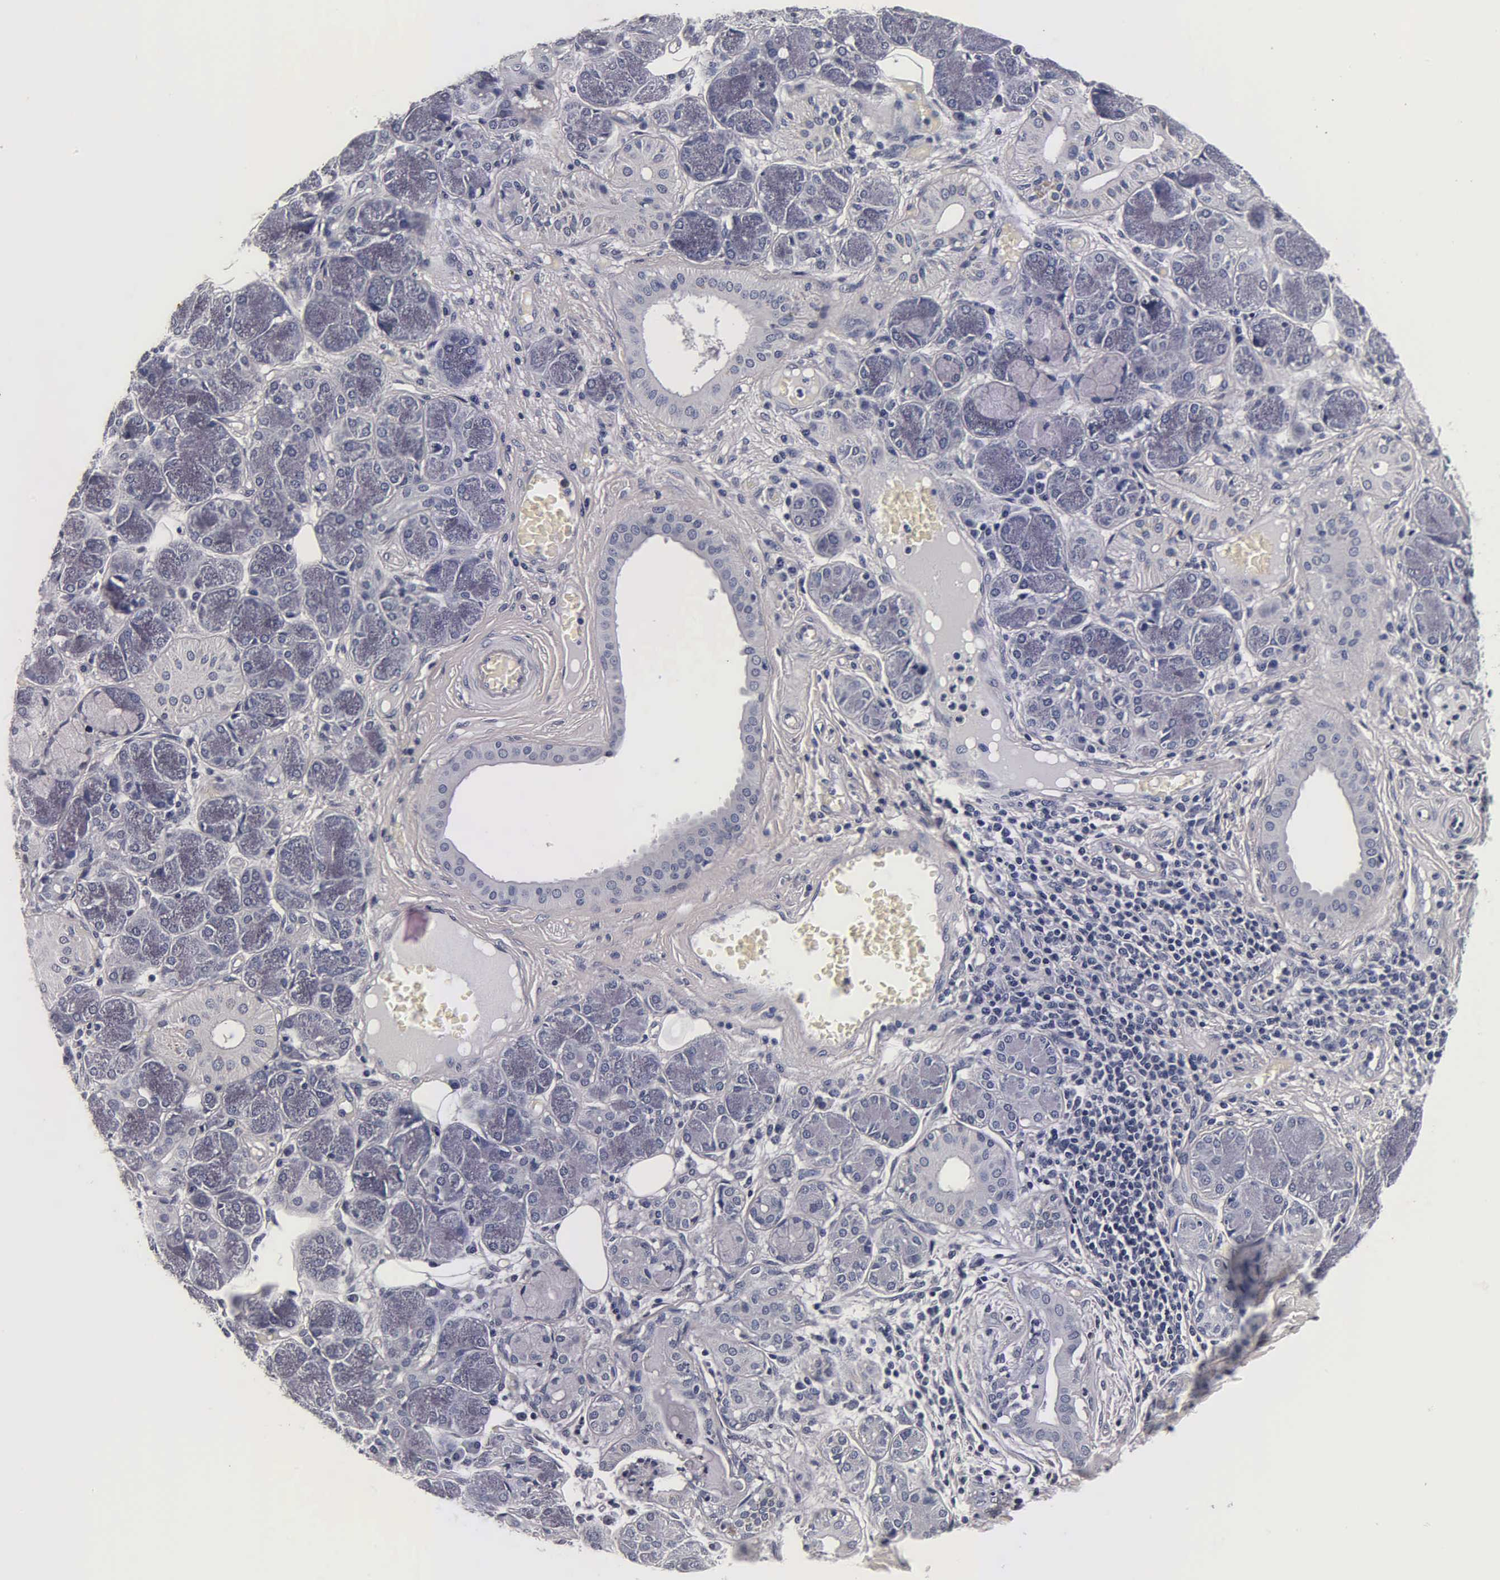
{"staining": {"intensity": "negative", "quantity": "none", "location": "none"}, "tissue": "salivary gland", "cell_type": "Glandular cells", "image_type": "normal", "snomed": [{"axis": "morphology", "description": "Normal tissue, NOS"}, {"axis": "topography", "description": "Salivary gland"}], "caption": "A high-resolution histopathology image shows immunohistochemistry (IHC) staining of unremarkable salivary gland, which exhibits no significant positivity in glandular cells. (DAB (3,3'-diaminobenzidine) immunohistochemistry, high magnification).", "gene": "TG", "patient": {"sex": "male", "age": 54}}